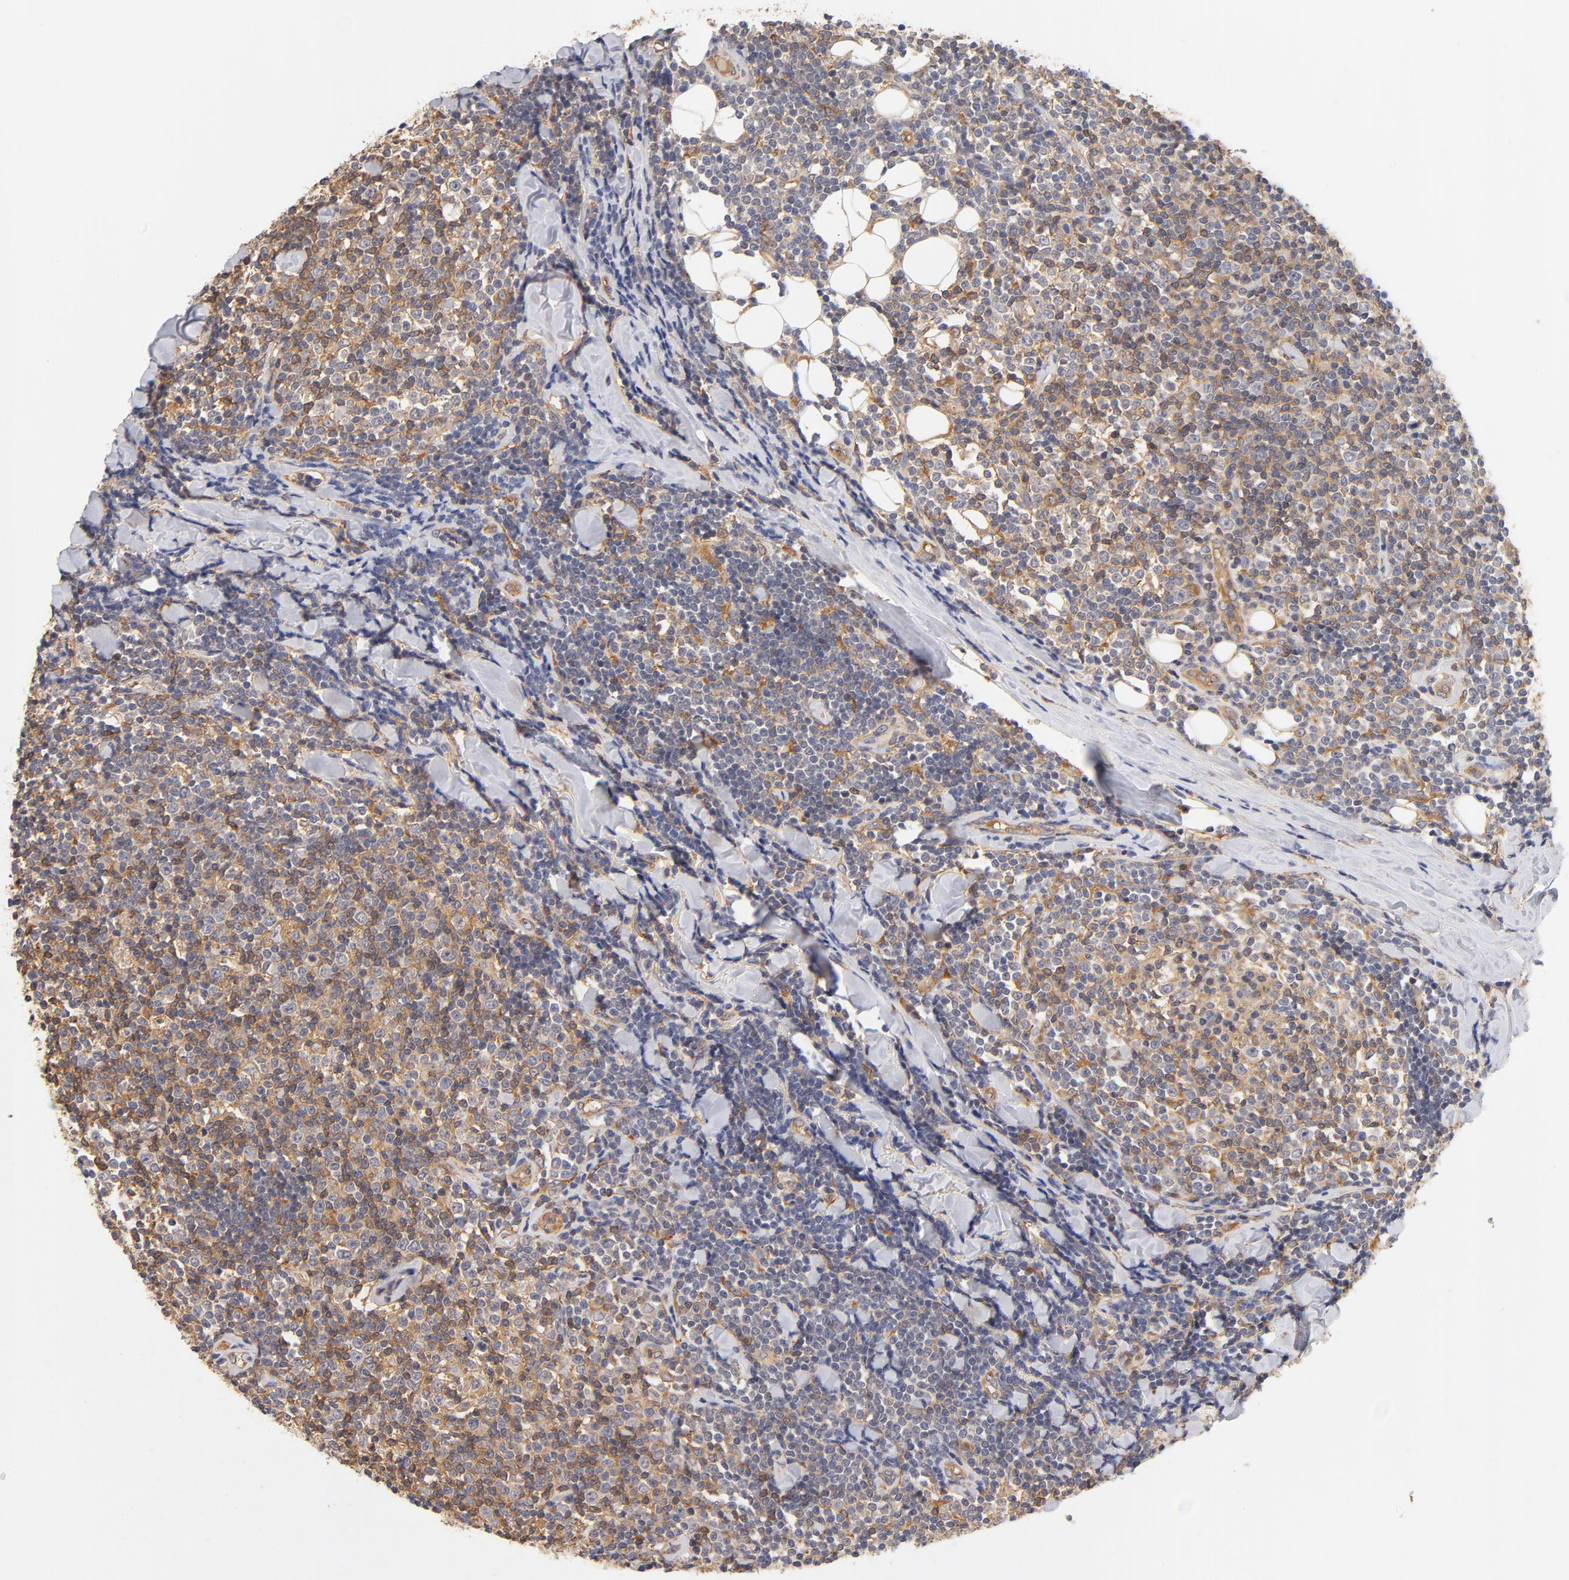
{"staining": {"intensity": "moderate", "quantity": "25%-75%", "location": "cytoplasmic/membranous"}, "tissue": "lymphoma", "cell_type": "Tumor cells", "image_type": "cancer", "snomed": [{"axis": "morphology", "description": "Malignant lymphoma, non-Hodgkin's type, Low grade"}, {"axis": "topography", "description": "Soft tissue"}], "caption": "This micrograph reveals immunohistochemistry (IHC) staining of human lymphoma, with medium moderate cytoplasmic/membranous staining in approximately 25%-75% of tumor cells.", "gene": "FCMR", "patient": {"sex": "male", "age": 92}}